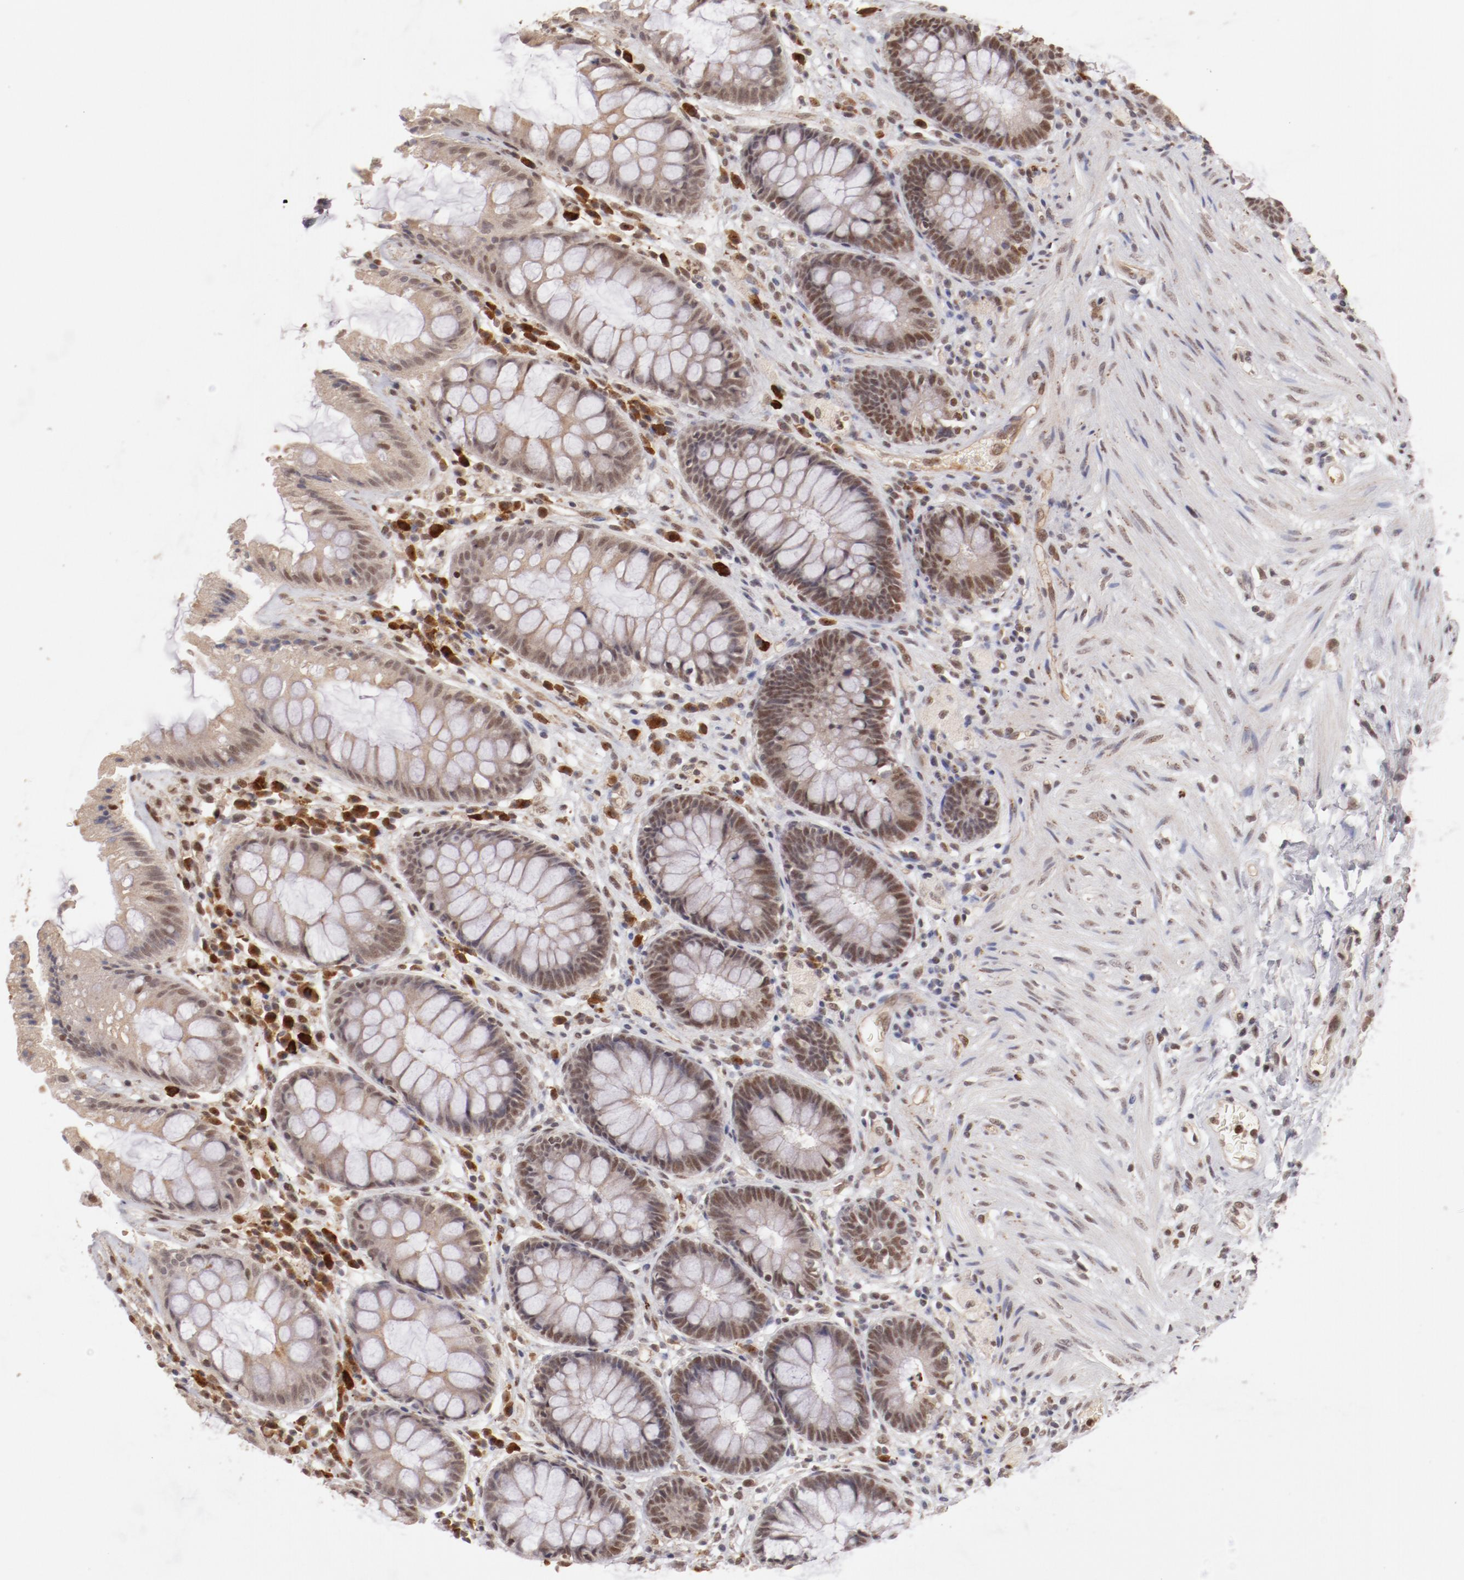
{"staining": {"intensity": "weak", "quantity": ">75%", "location": "cytoplasmic/membranous,nuclear"}, "tissue": "rectum", "cell_type": "Glandular cells", "image_type": "normal", "snomed": [{"axis": "morphology", "description": "Normal tissue, NOS"}, {"axis": "topography", "description": "Rectum"}], "caption": "This photomicrograph reveals normal rectum stained with immunohistochemistry to label a protein in brown. The cytoplasmic/membranous,nuclear of glandular cells show weak positivity for the protein. Nuclei are counter-stained blue.", "gene": "NFE2", "patient": {"sex": "female", "age": 46}}